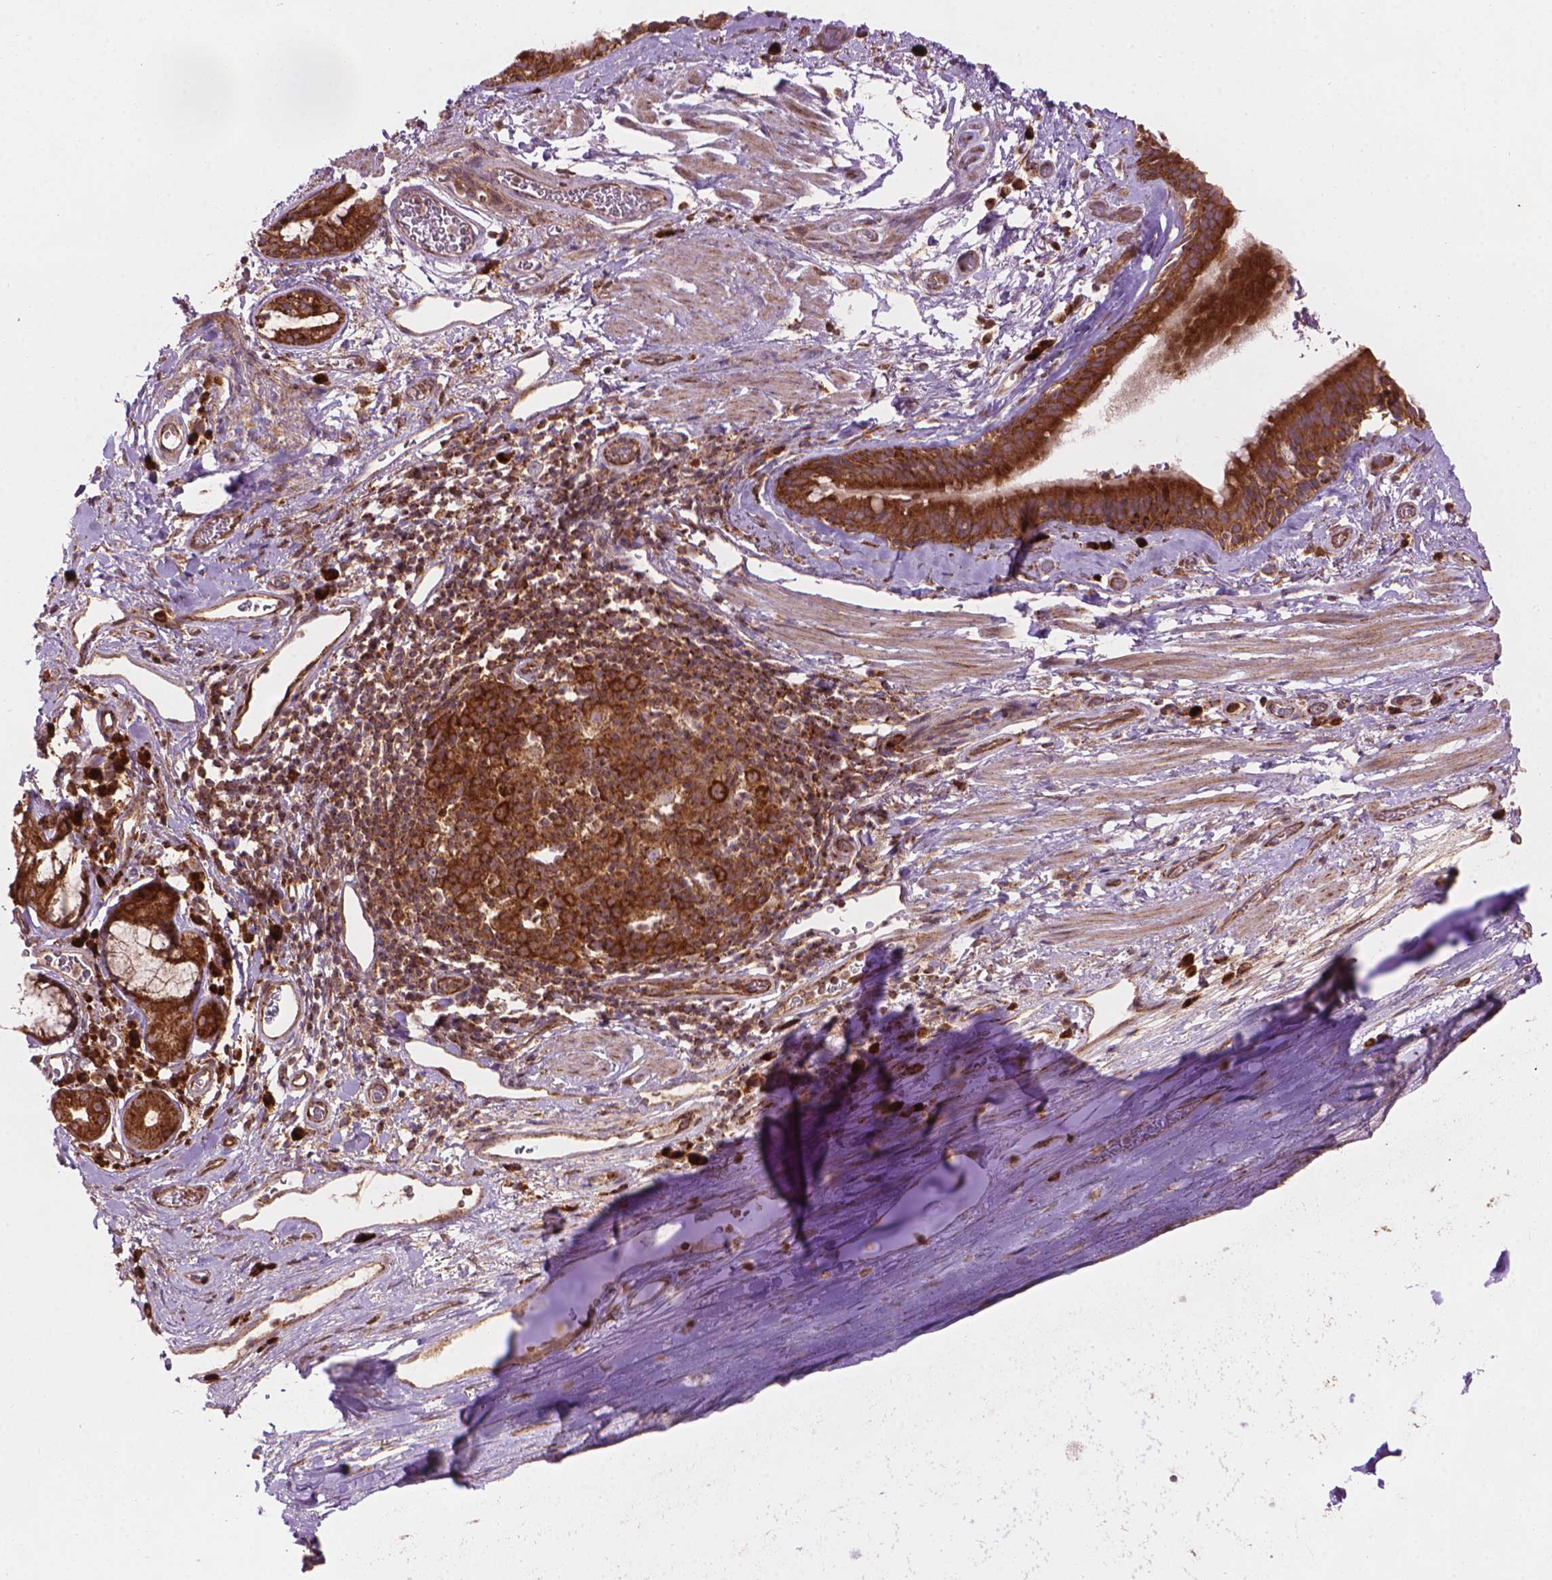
{"staining": {"intensity": "moderate", "quantity": ">75%", "location": "cytoplasmic/membranous"}, "tissue": "bronchus", "cell_type": "Respiratory epithelial cells", "image_type": "normal", "snomed": [{"axis": "morphology", "description": "Normal tissue, NOS"}, {"axis": "topography", "description": "Cartilage tissue"}, {"axis": "topography", "description": "Bronchus"}], "caption": "An IHC micrograph of benign tissue is shown. Protein staining in brown highlights moderate cytoplasmic/membranous positivity in bronchus within respiratory epithelial cells.", "gene": "VARS2", "patient": {"sex": "male", "age": 58}}